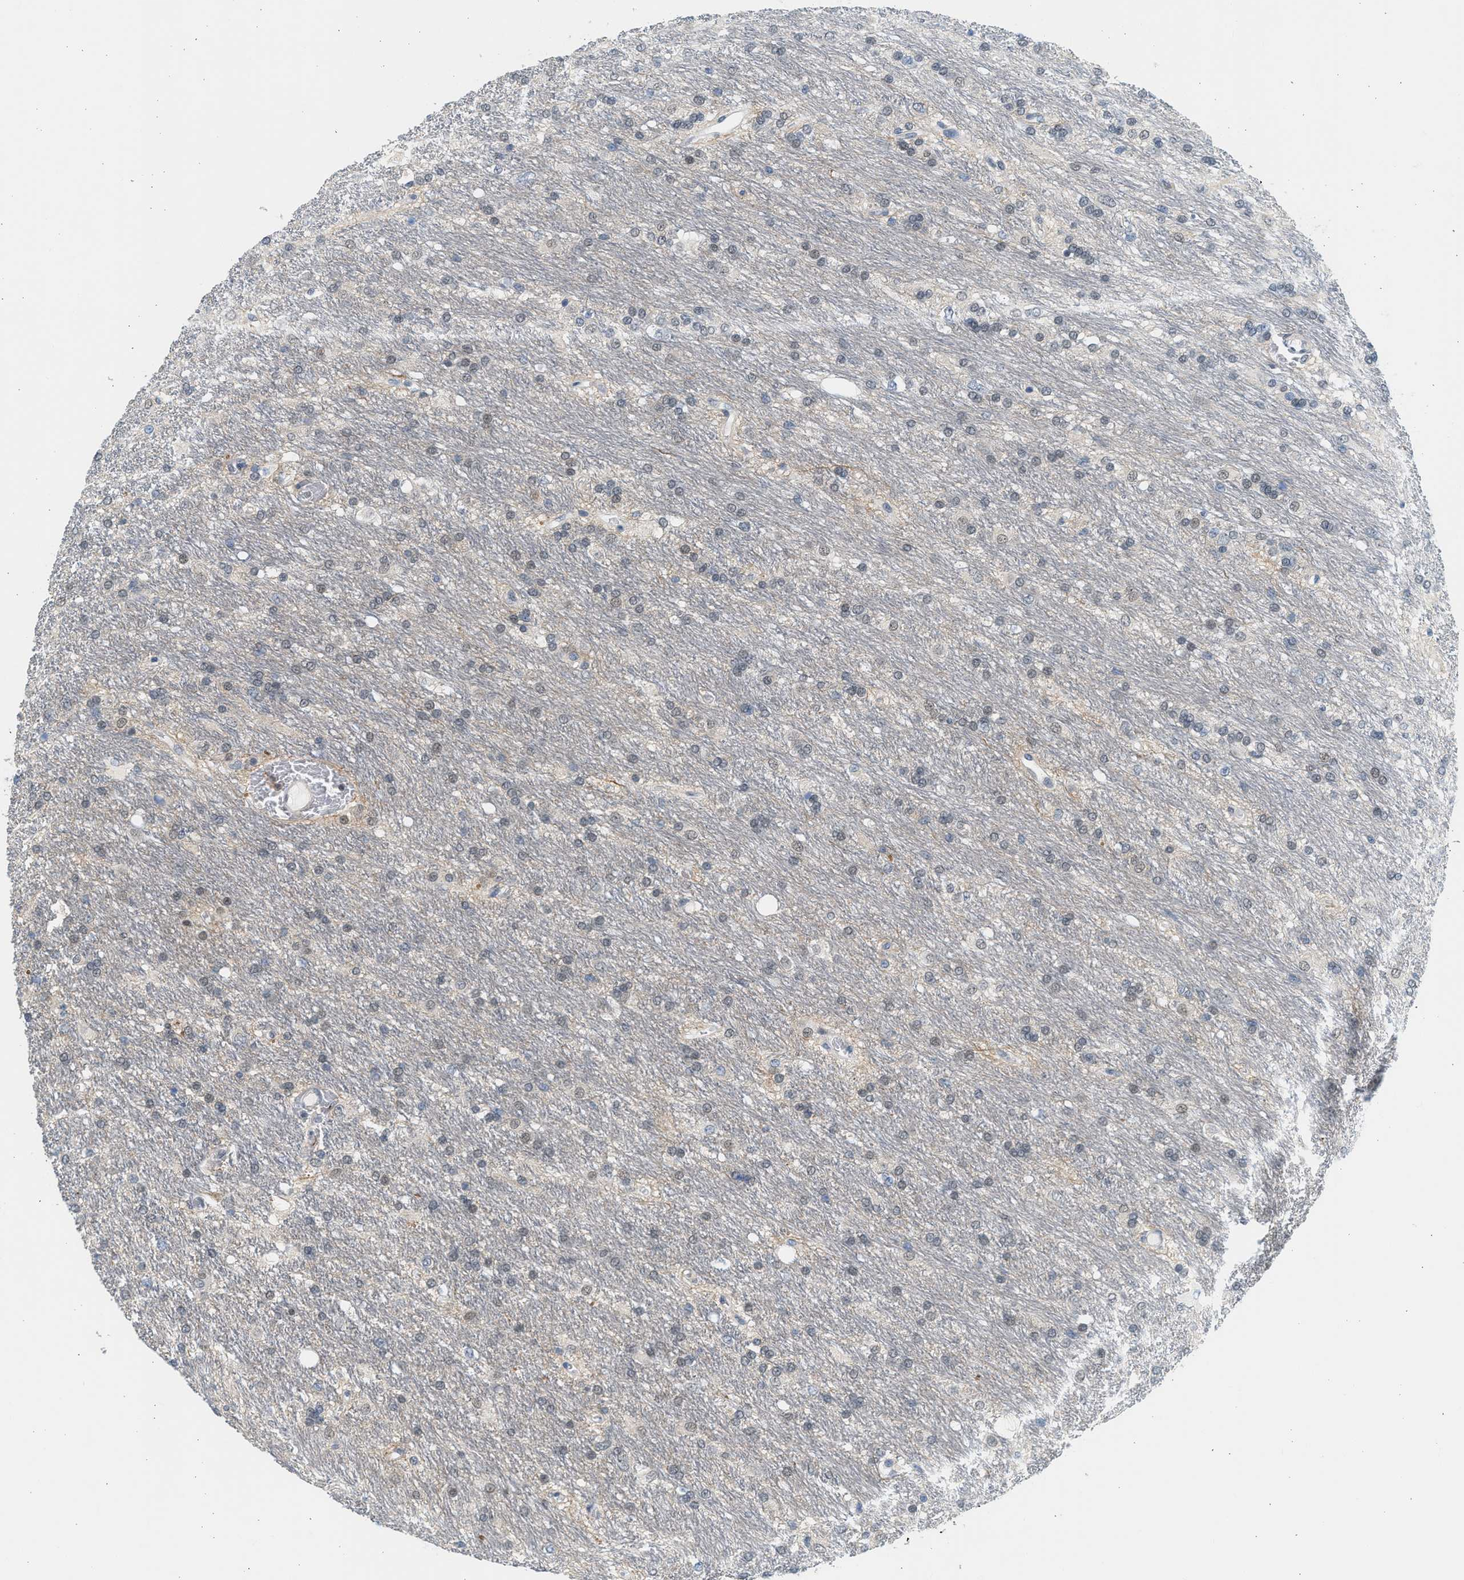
{"staining": {"intensity": "weak", "quantity": "<25%", "location": "nuclear"}, "tissue": "glioma", "cell_type": "Tumor cells", "image_type": "cancer", "snomed": [{"axis": "morphology", "description": "Glioma, malignant, Low grade"}, {"axis": "topography", "description": "Brain"}], "caption": "Immunohistochemical staining of human glioma shows no significant staining in tumor cells. (DAB (3,3'-diaminobenzidine) immunohistochemistry, high magnification).", "gene": "HIPK1", "patient": {"sex": "male", "age": 77}}